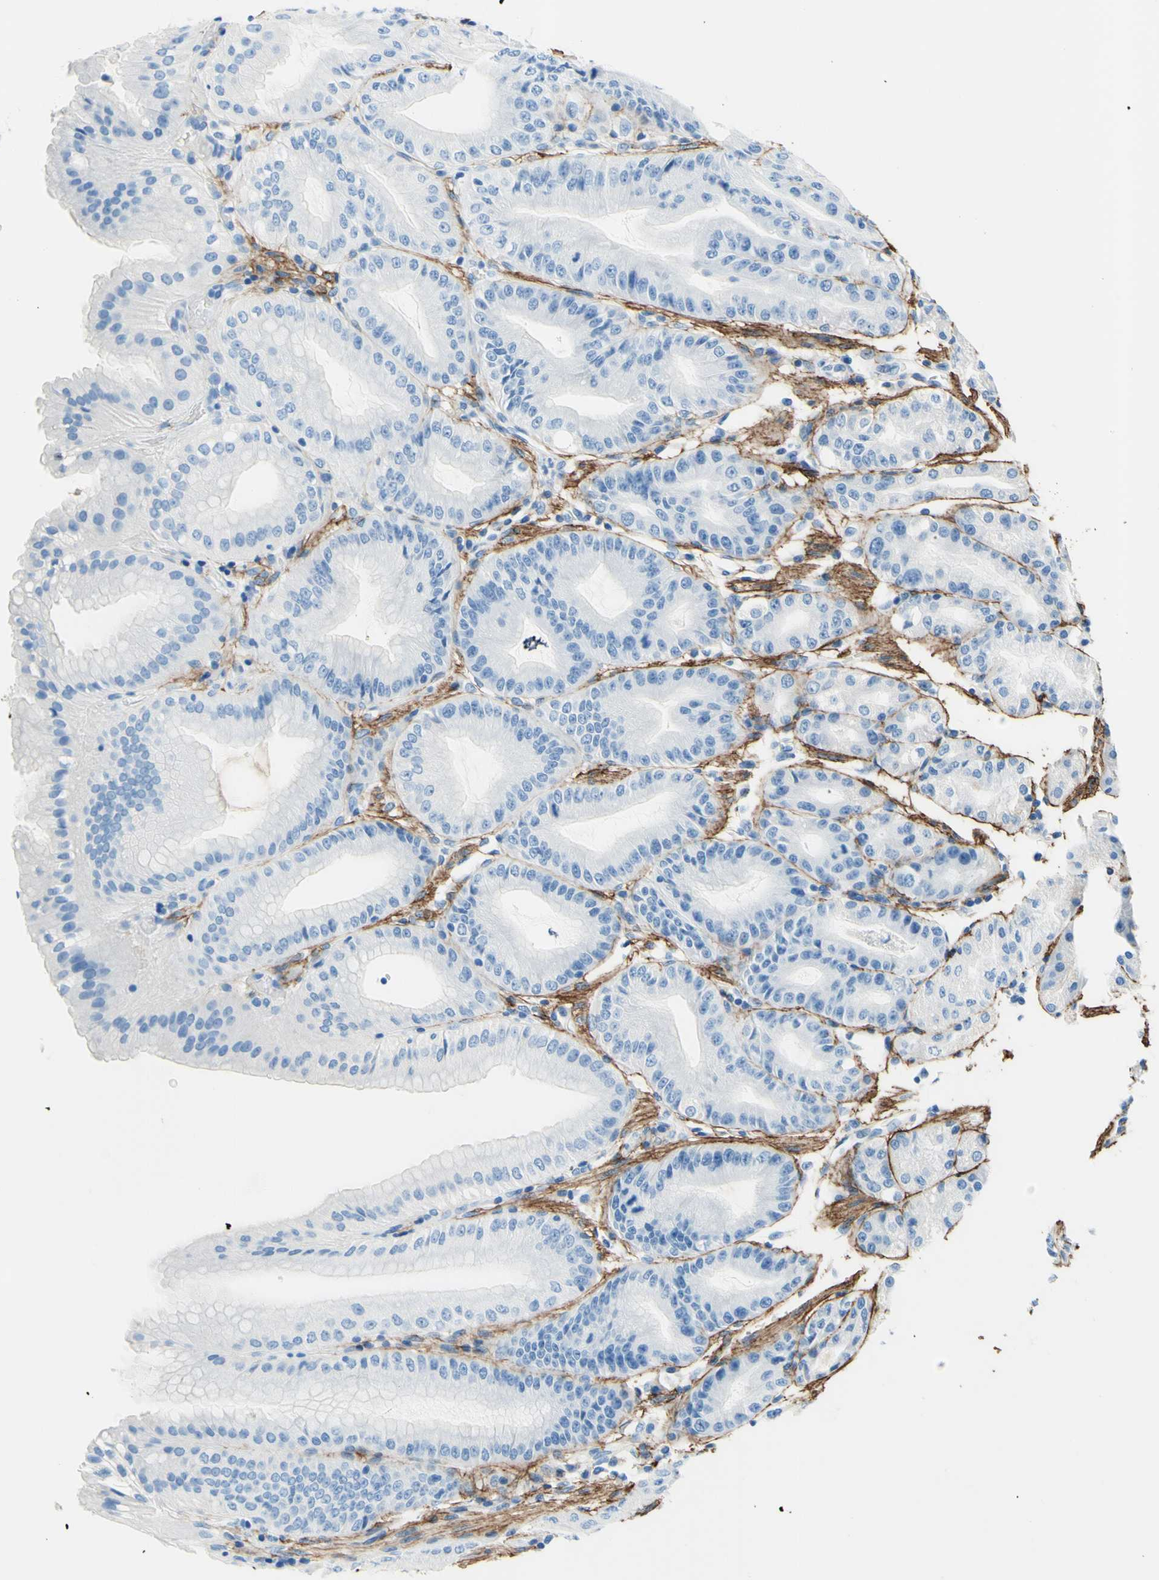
{"staining": {"intensity": "negative", "quantity": "none", "location": "none"}, "tissue": "stomach", "cell_type": "Glandular cells", "image_type": "normal", "snomed": [{"axis": "morphology", "description": "Normal tissue, NOS"}, {"axis": "topography", "description": "Stomach, lower"}], "caption": "Histopathology image shows no significant protein expression in glandular cells of normal stomach.", "gene": "MFAP5", "patient": {"sex": "male", "age": 71}}